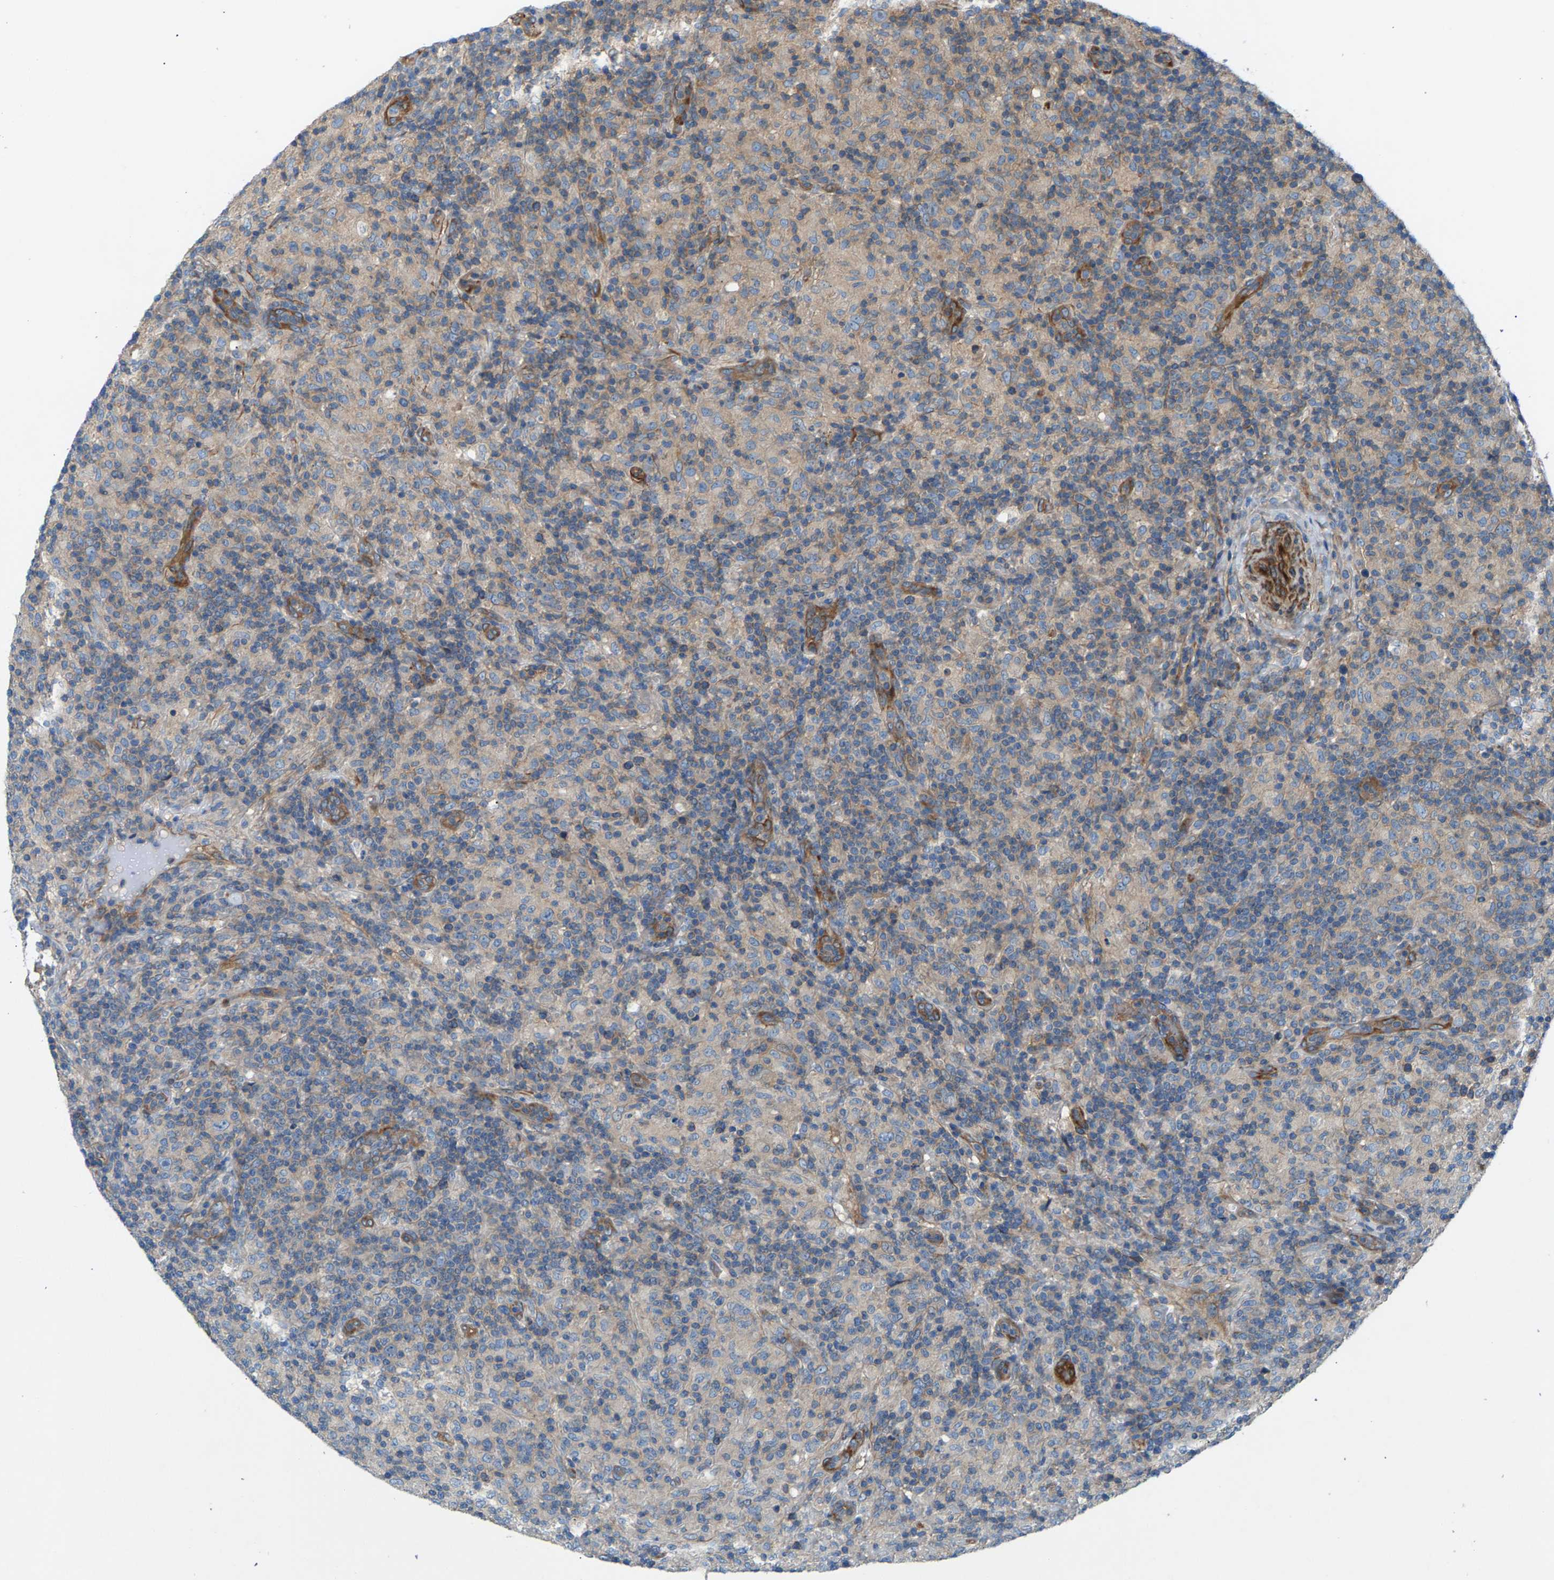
{"staining": {"intensity": "weak", "quantity": "<25%", "location": "cytoplasmic/membranous"}, "tissue": "lymphoma", "cell_type": "Tumor cells", "image_type": "cancer", "snomed": [{"axis": "morphology", "description": "Hodgkin's disease, NOS"}, {"axis": "topography", "description": "Lymph node"}], "caption": "High power microscopy histopathology image of an immunohistochemistry (IHC) image of Hodgkin's disease, revealing no significant expression in tumor cells.", "gene": "PDCL", "patient": {"sex": "male", "age": 70}}